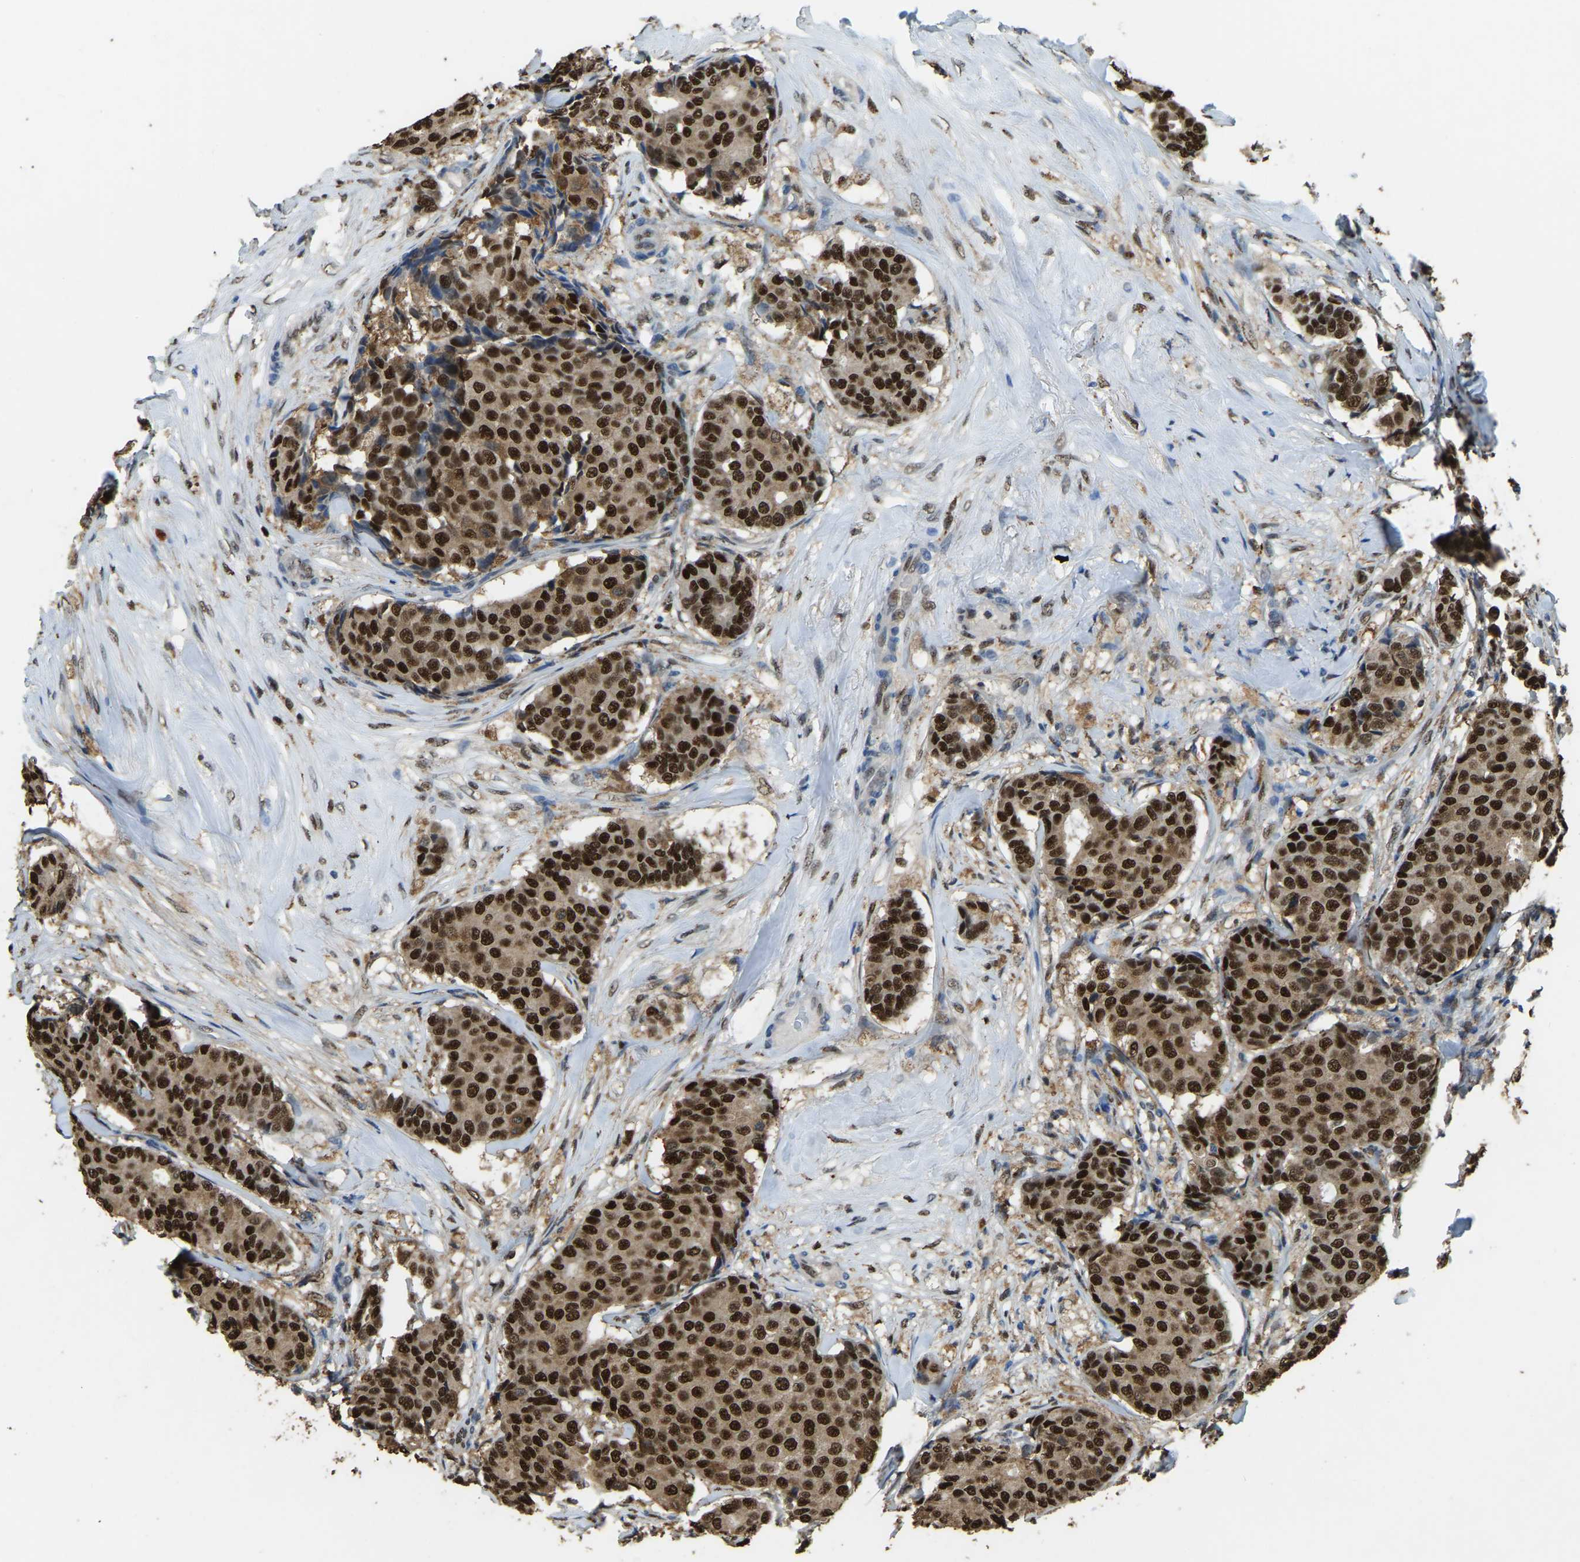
{"staining": {"intensity": "strong", "quantity": ">75%", "location": "cytoplasmic/membranous,nuclear"}, "tissue": "breast cancer", "cell_type": "Tumor cells", "image_type": "cancer", "snomed": [{"axis": "morphology", "description": "Duct carcinoma"}, {"axis": "topography", "description": "Breast"}], "caption": "Breast cancer (intraductal carcinoma) tissue exhibits strong cytoplasmic/membranous and nuclear expression in about >75% of tumor cells, visualized by immunohistochemistry. (Brightfield microscopy of DAB IHC at high magnification).", "gene": "NANS", "patient": {"sex": "female", "age": 75}}